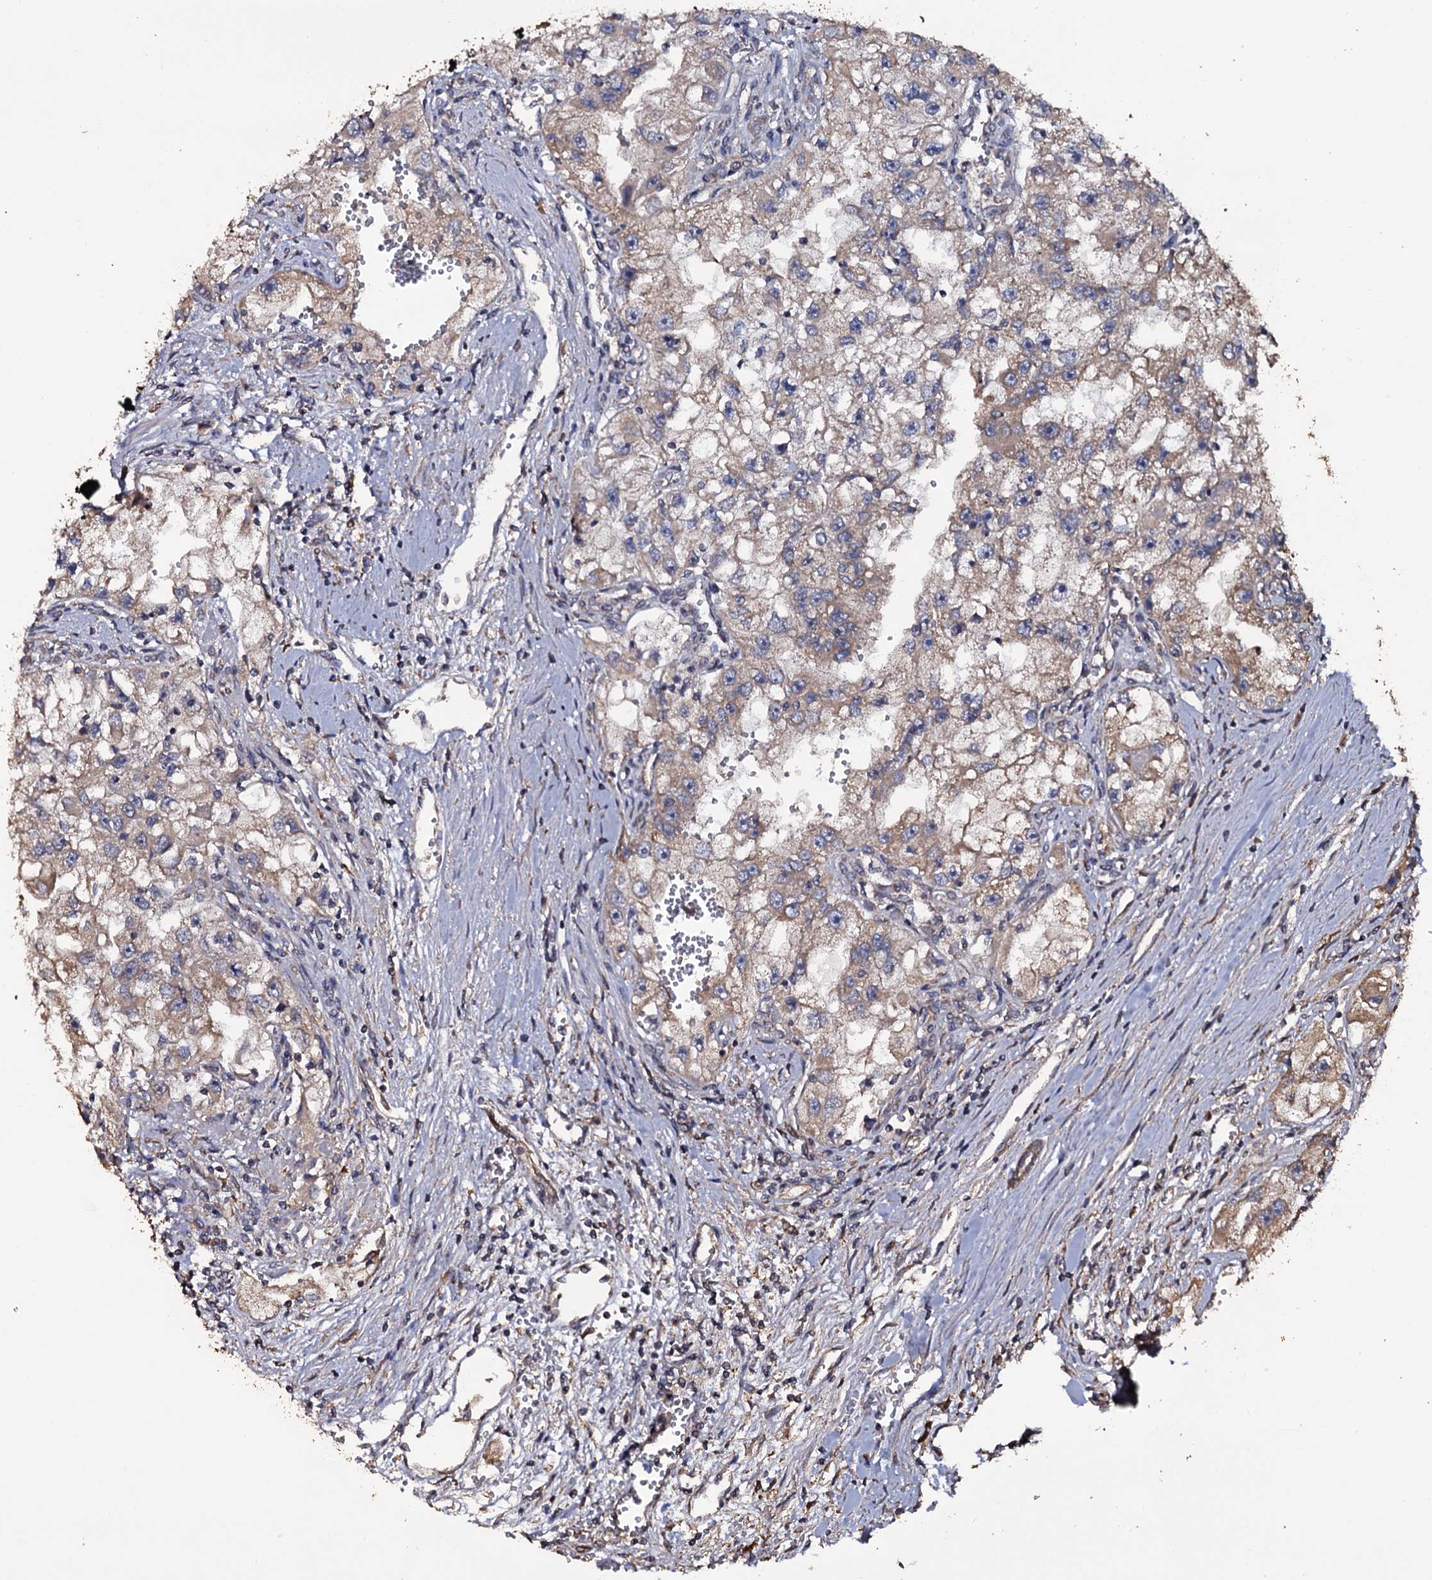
{"staining": {"intensity": "moderate", "quantity": "25%-75%", "location": "cytoplasmic/membranous"}, "tissue": "renal cancer", "cell_type": "Tumor cells", "image_type": "cancer", "snomed": [{"axis": "morphology", "description": "Adenocarcinoma, NOS"}, {"axis": "topography", "description": "Kidney"}], "caption": "The micrograph reveals staining of adenocarcinoma (renal), revealing moderate cytoplasmic/membranous protein expression (brown color) within tumor cells. Using DAB (brown) and hematoxylin (blue) stains, captured at high magnification using brightfield microscopy.", "gene": "TTC23", "patient": {"sex": "male", "age": 63}}